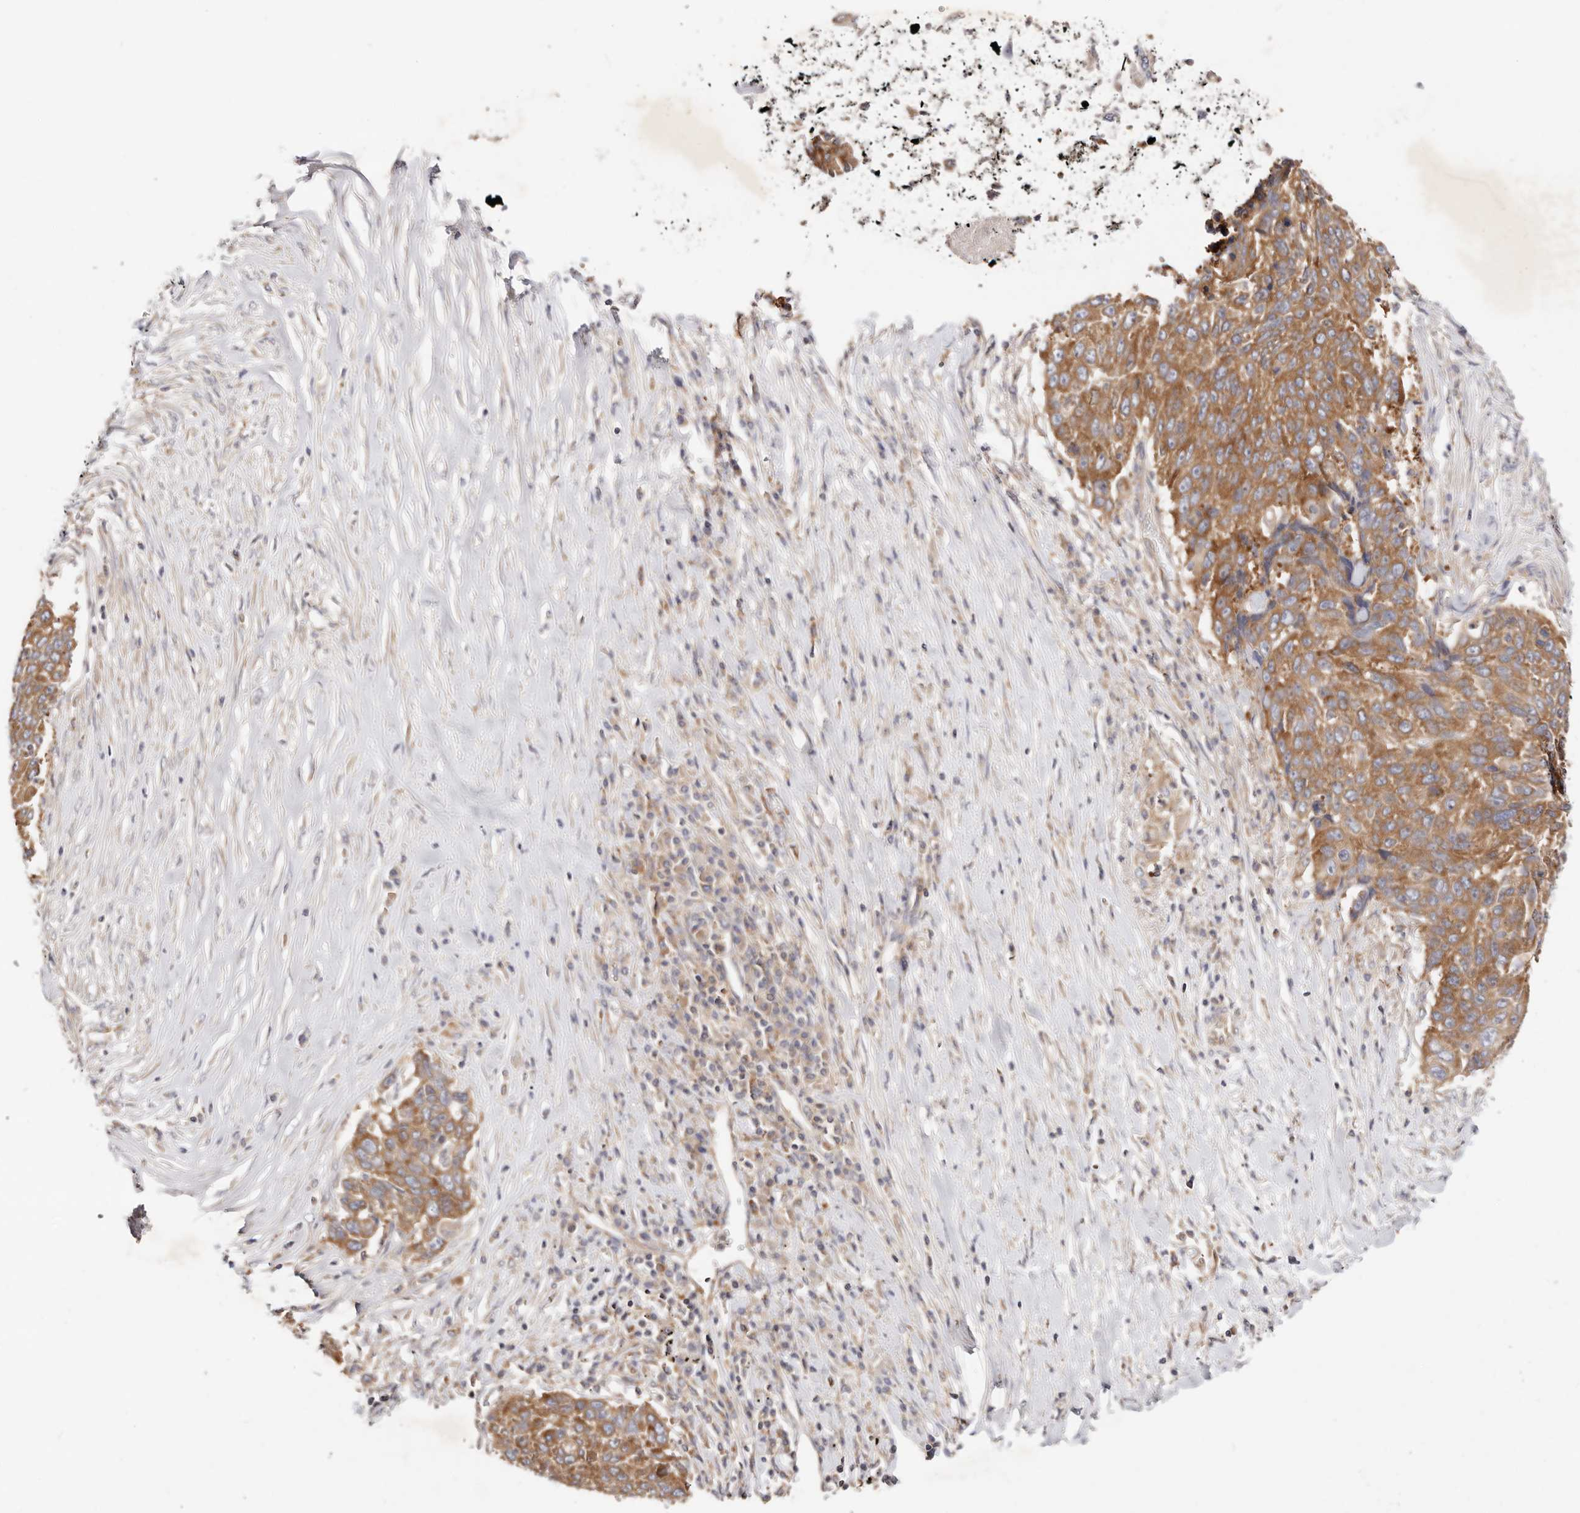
{"staining": {"intensity": "moderate", "quantity": ">75%", "location": "cytoplasmic/membranous"}, "tissue": "lung cancer", "cell_type": "Tumor cells", "image_type": "cancer", "snomed": [{"axis": "morphology", "description": "Squamous cell carcinoma, NOS"}, {"axis": "topography", "description": "Lung"}], "caption": "Lung cancer stained for a protein displays moderate cytoplasmic/membranous positivity in tumor cells. The protein is stained brown, and the nuclei are stained in blue (DAB (3,3'-diaminobenzidine) IHC with brightfield microscopy, high magnification).", "gene": "GNA13", "patient": {"sex": "male", "age": 66}}